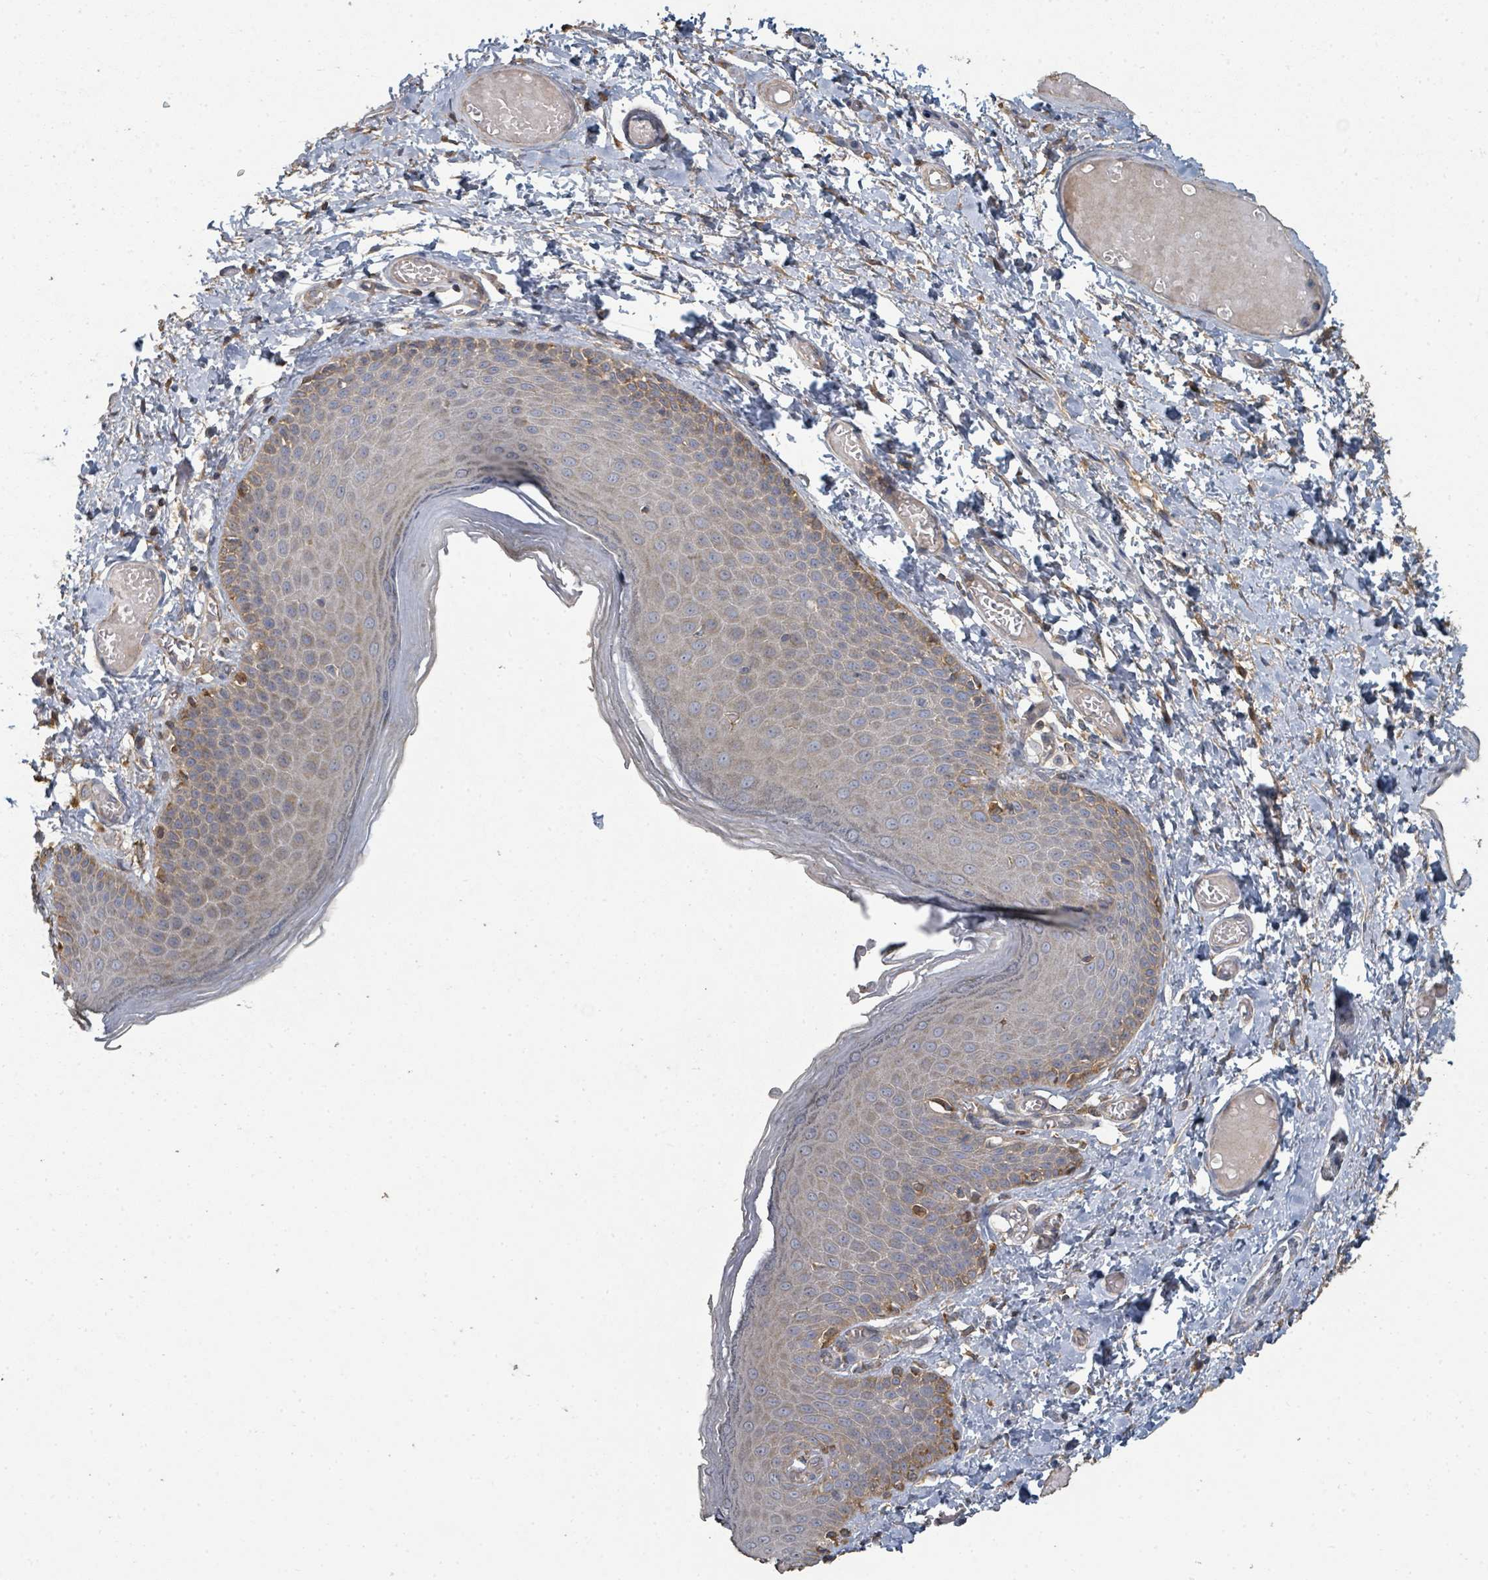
{"staining": {"intensity": "strong", "quantity": "<25%", "location": "cytoplasmic/membranous"}, "tissue": "skin", "cell_type": "Epidermal cells", "image_type": "normal", "snomed": [{"axis": "morphology", "description": "Normal tissue, NOS"}, {"axis": "topography", "description": "Anal"}], "caption": "Benign skin reveals strong cytoplasmic/membranous expression in approximately <25% of epidermal cells.", "gene": "WDFY1", "patient": {"sex": "female", "age": 40}}